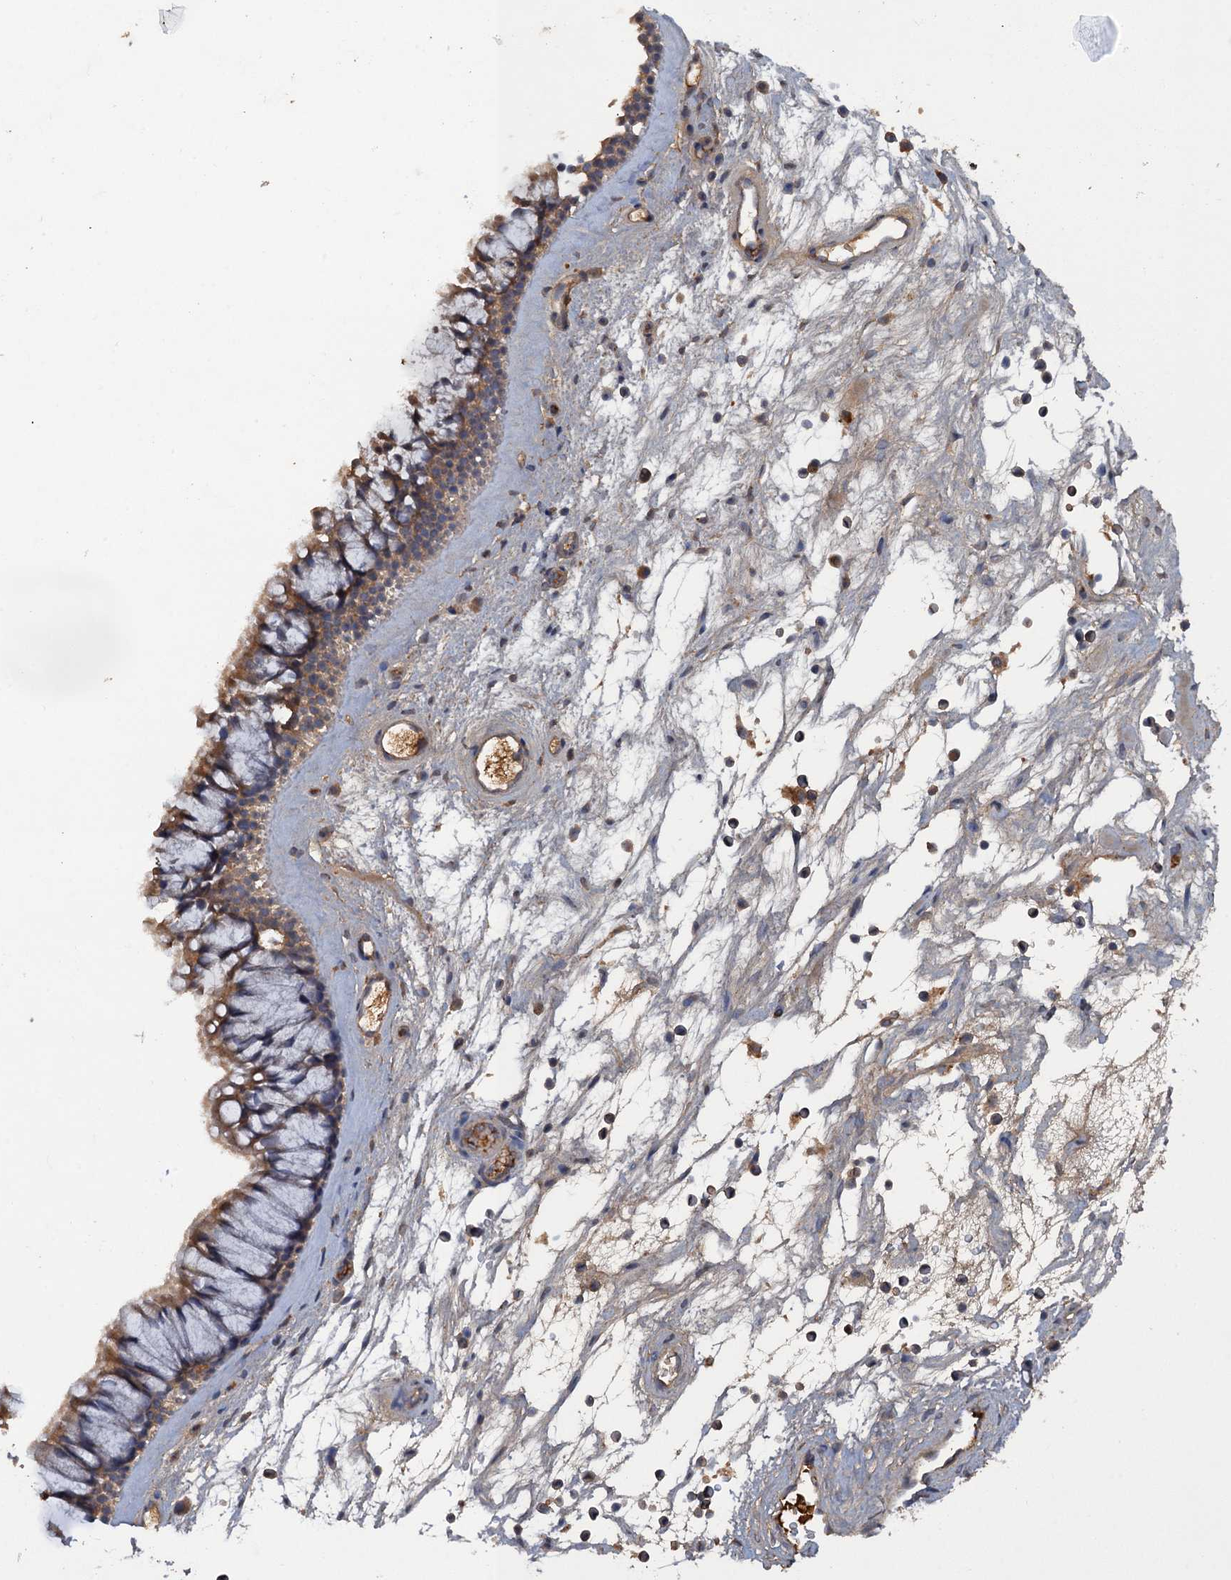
{"staining": {"intensity": "moderate", "quantity": ">75%", "location": "cytoplasmic/membranous"}, "tissue": "nasopharynx", "cell_type": "Respiratory epithelial cells", "image_type": "normal", "snomed": [{"axis": "morphology", "description": "Normal tissue, NOS"}, {"axis": "topography", "description": "Nasopharynx"}], "caption": "Respiratory epithelial cells exhibit medium levels of moderate cytoplasmic/membranous staining in about >75% of cells in normal human nasopharynx.", "gene": "HAPLN3", "patient": {"sex": "male", "age": 64}}